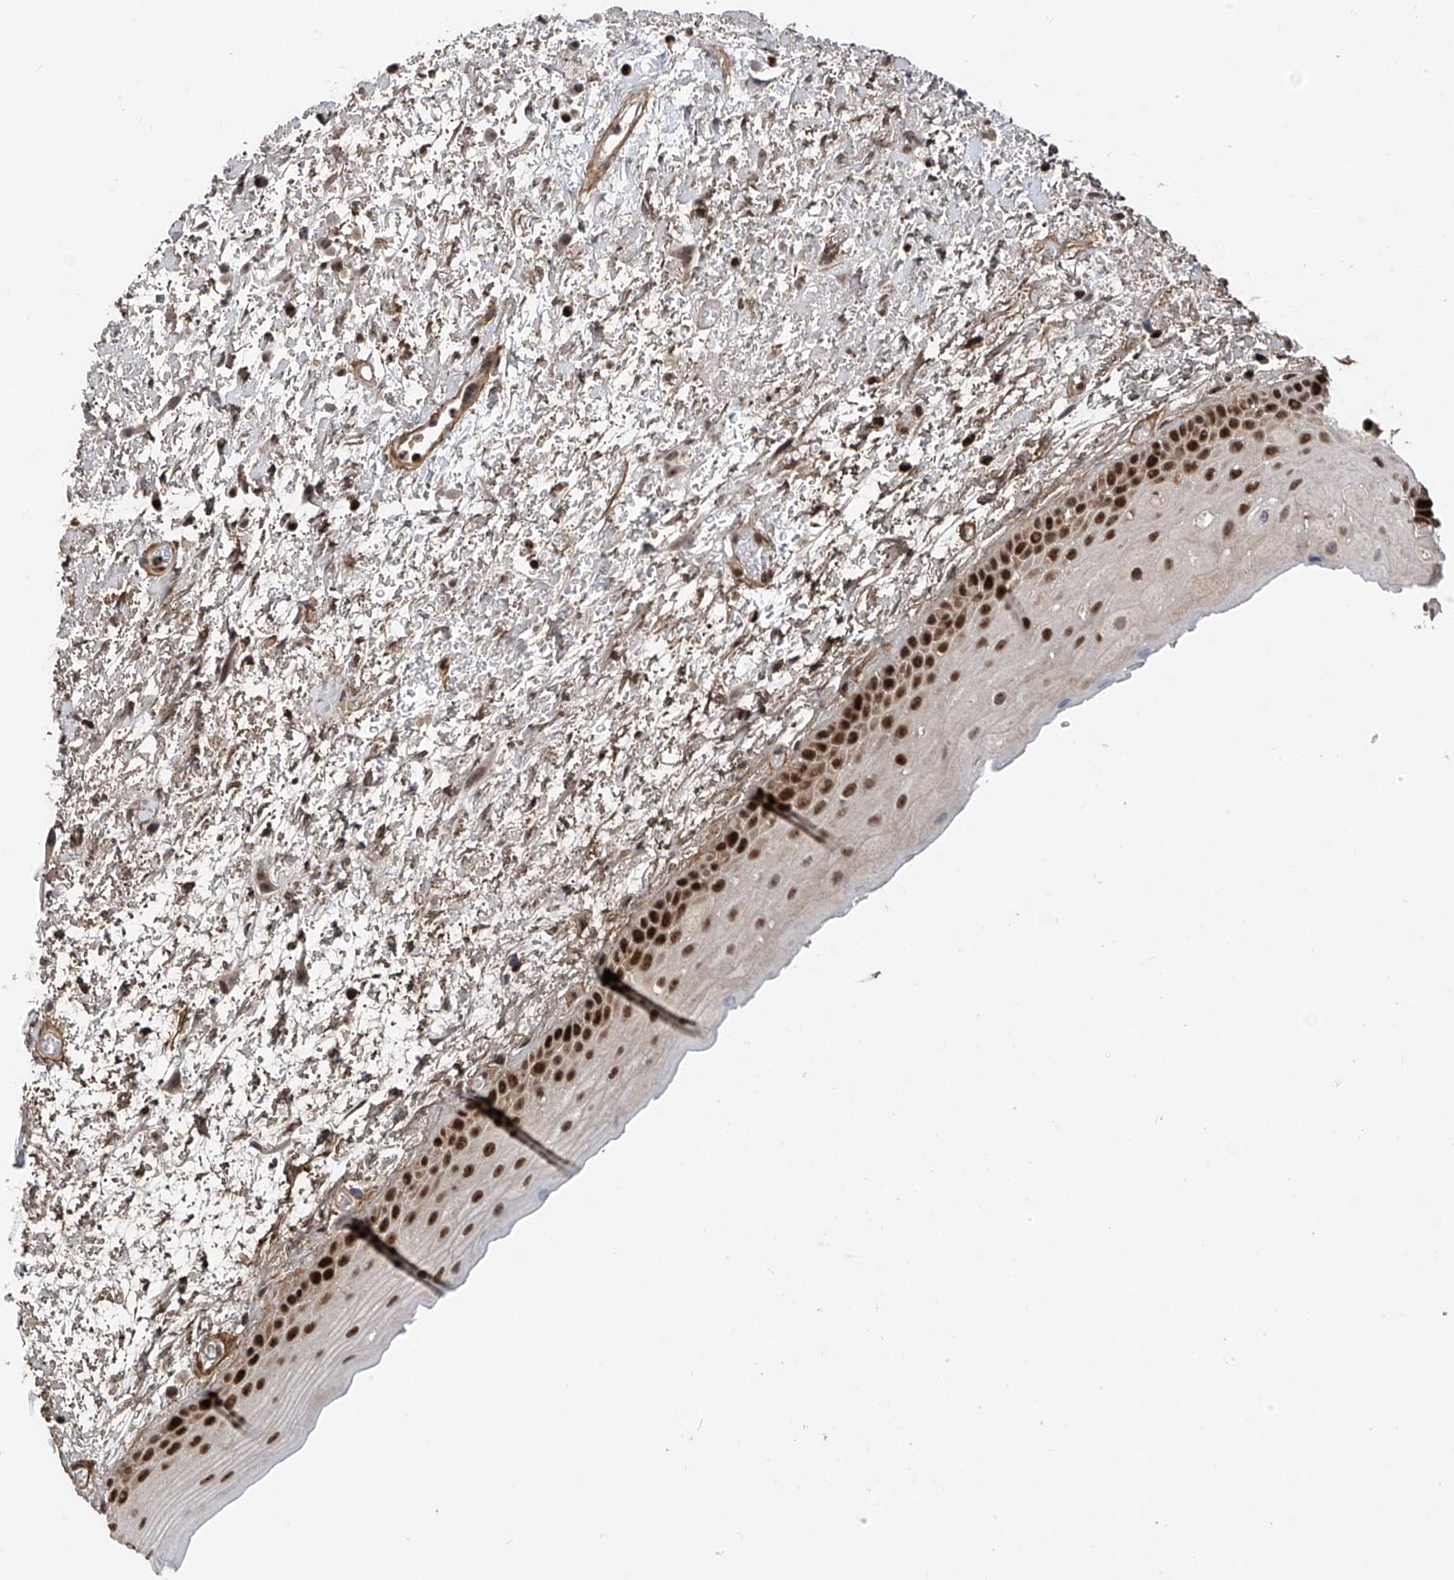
{"staining": {"intensity": "strong", "quantity": ">75%", "location": "nuclear"}, "tissue": "oral mucosa", "cell_type": "Squamous epithelial cells", "image_type": "normal", "snomed": [{"axis": "morphology", "description": "Normal tissue, NOS"}, {"axis": "topography", "description": "Oral tissue"}], "caption": "Immunohistochemistry histopathology image of unremarkable oral mucosa stained for a protein (brown), which exhibits high levels of strong nuclear expression in approximately >75% of squamous epithelial cells.", "gene": "DNAJC9", "patient": {"sex": "female", "age": 76}}